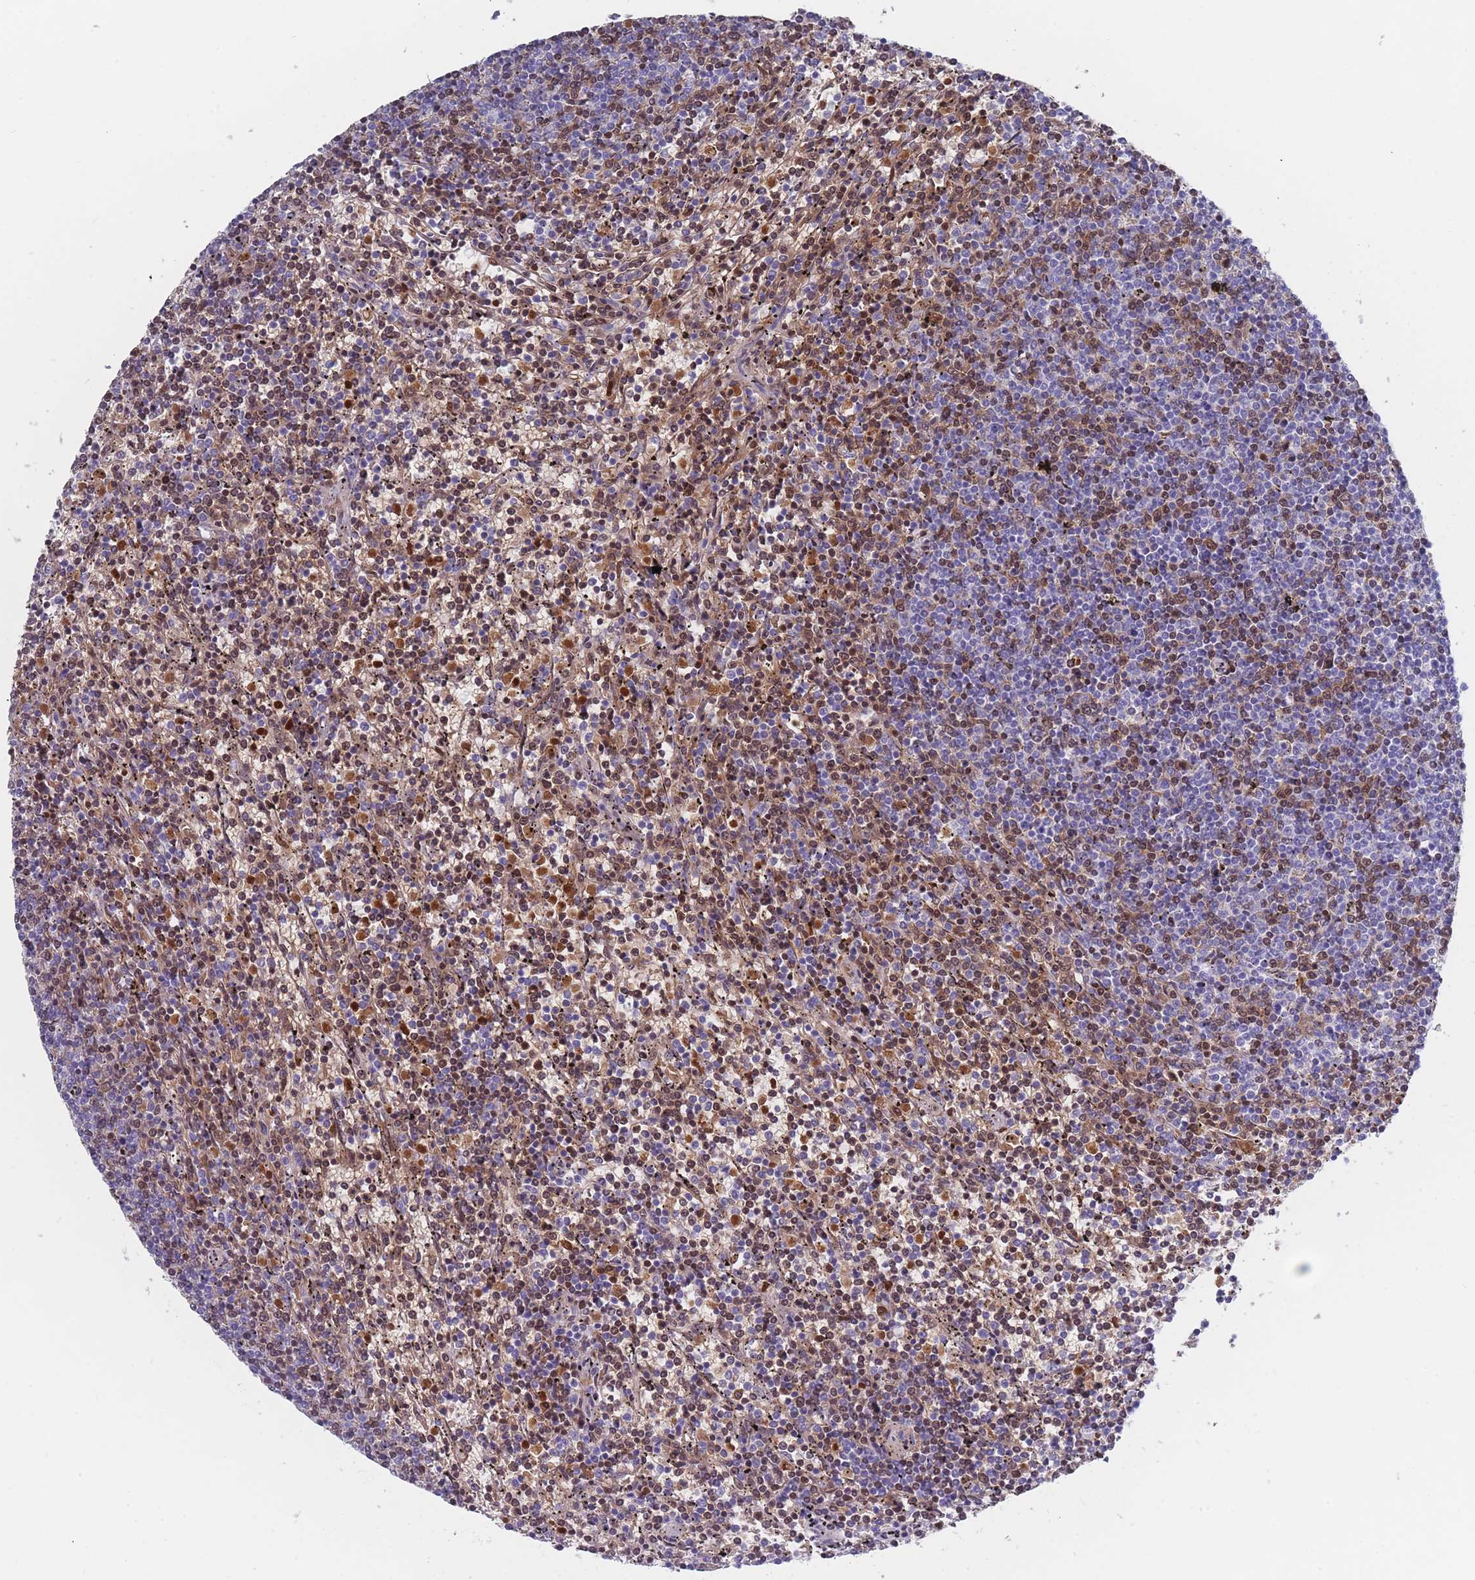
{"staining": {"intensity": "moderate", "quantity": "<25%", "location": "cytoplasmic/membranous,nuclear"}, "tissue": "lymphoma", "cell_type": "Tumor cells", "image_type": "cancer", "snomed": [{"axis": "morphology", "description": "Malignant lymphoma, non-Hodgkin's type, Low grade"}, {"axis": "topography", "description": "Spleen"}], "caption": "About <25% of tumor cells in human lymphoma exhibit moderate cytoplasmic/membranous and nuclear protein staining as visualized by brown immunohistochemical staining.", "gene": "OR5D16", "patient": {"sex": "female", "age": 50}}